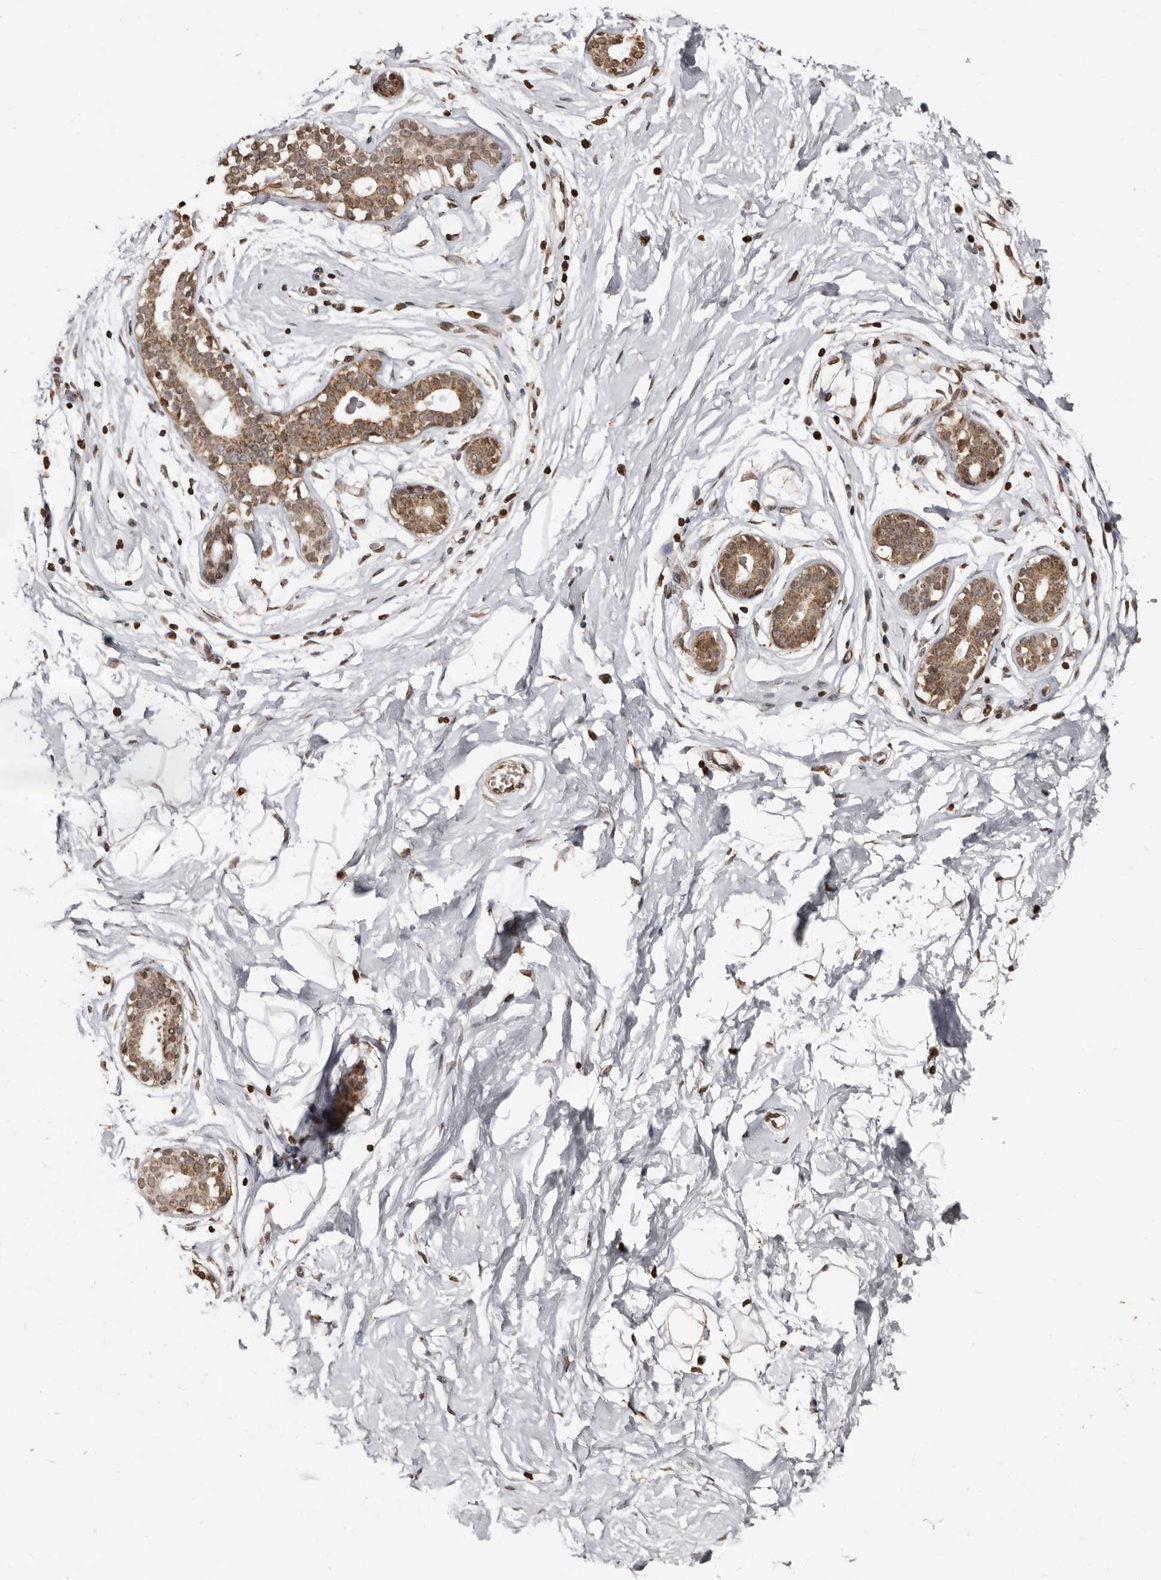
{"staining": {"intensity": "moderate", "quantity": ">75%", "location": "cytoplasmic/membranous,nuclear"}, "tissue": "breast", "cell_type": "Adipocytes", "image_type": "normal", "snomed": [{"axis": "morphology", "description": "Normal tissue, NOS"}, {"axis": "morphology", "description": "Adenoma, NOS"}, {"axis": "topography", "description": "Breast"}], "caption": "Adipocytes show moderate cytoplasmic/membranous,nuclear expression in approximately >75% of cells in unremarkable breast. The protein is shown in brown color, while the nuclei are stained blue.", "gene": "CCDC190", "patient": {"sex": "female", "age": 23}}